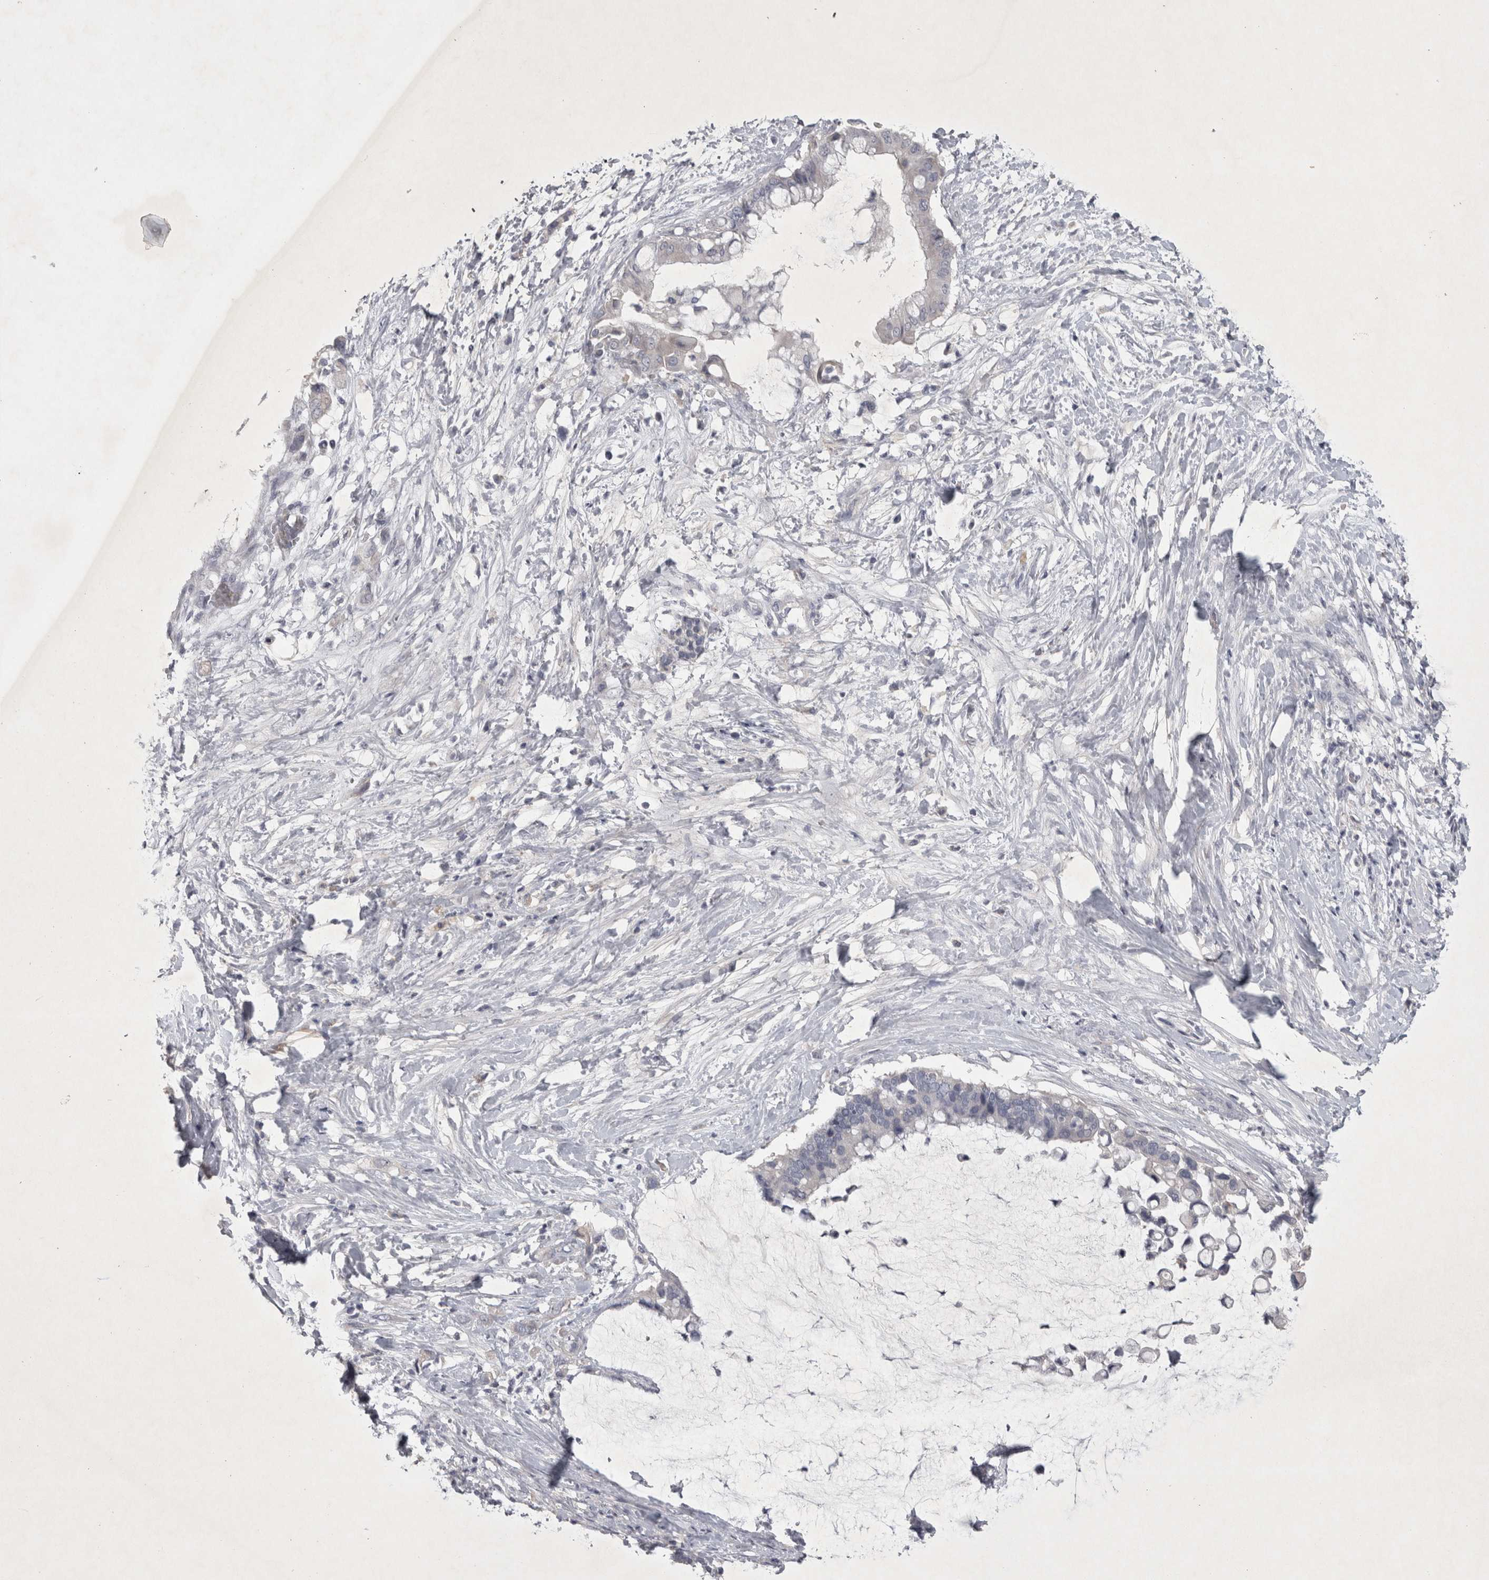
{"staining": {"intensity": "negative", "quantity": "none", "location": "none"}, "tissue": "pancreatic cancer", "cell_type": "Tumor cells", "image_type": "cancer", "snomed": [{"axis": "morphology", "description": "Adenocarcinoma, NOS"}, {"axis": "topography", "description": "Pancreas"}], "caption": "Immunohistochemical staining of pancreatic cancer (adenocarcinoma) exhibits no significant positivity in tumor cells. (Stains: DAB IHC with hematoxylin counter stain, Microscopy: brightfield microscopy at high magnification).", "gene": "ENPP7", "patient": {"sex": "male", "age": 41}}